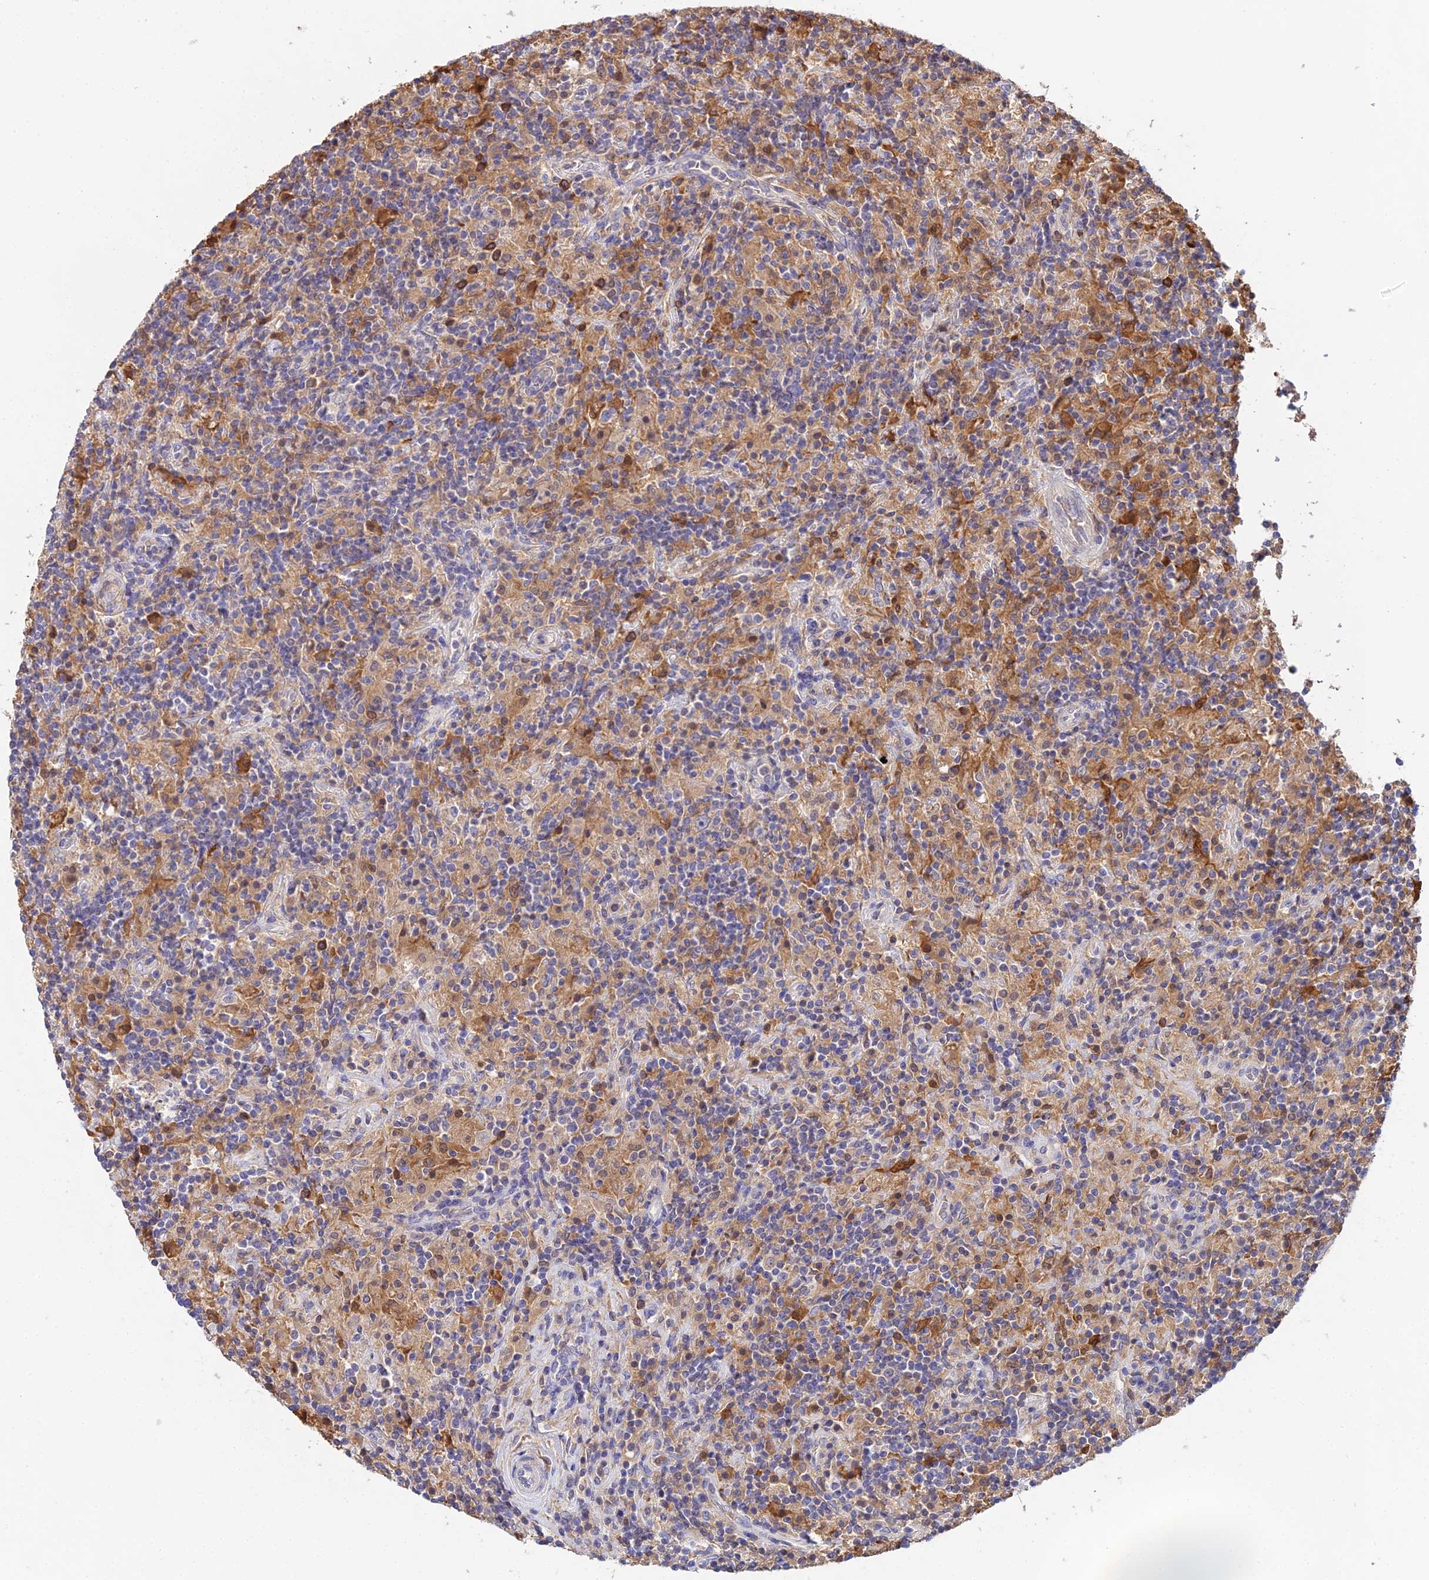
{"staining": {"intensity": "negative", "quantity": "none", "location": "none"}, "tissue": "lymphoma", "cell_type": "Tumor cells", "image_type": "cancer", "snomed": [{"axis": "morphology", "description": "Hodgkin's disease, NOS"}, {"axis": "topography", "description": "Lymph node"}], "caption": "This is an immunohistochemistry (IHC) histopathology image of human Hodgkin's disease. There is no staining in tumor cells.", "gene": "FBP1", "patient": {"sex": "male", "age": 70}}